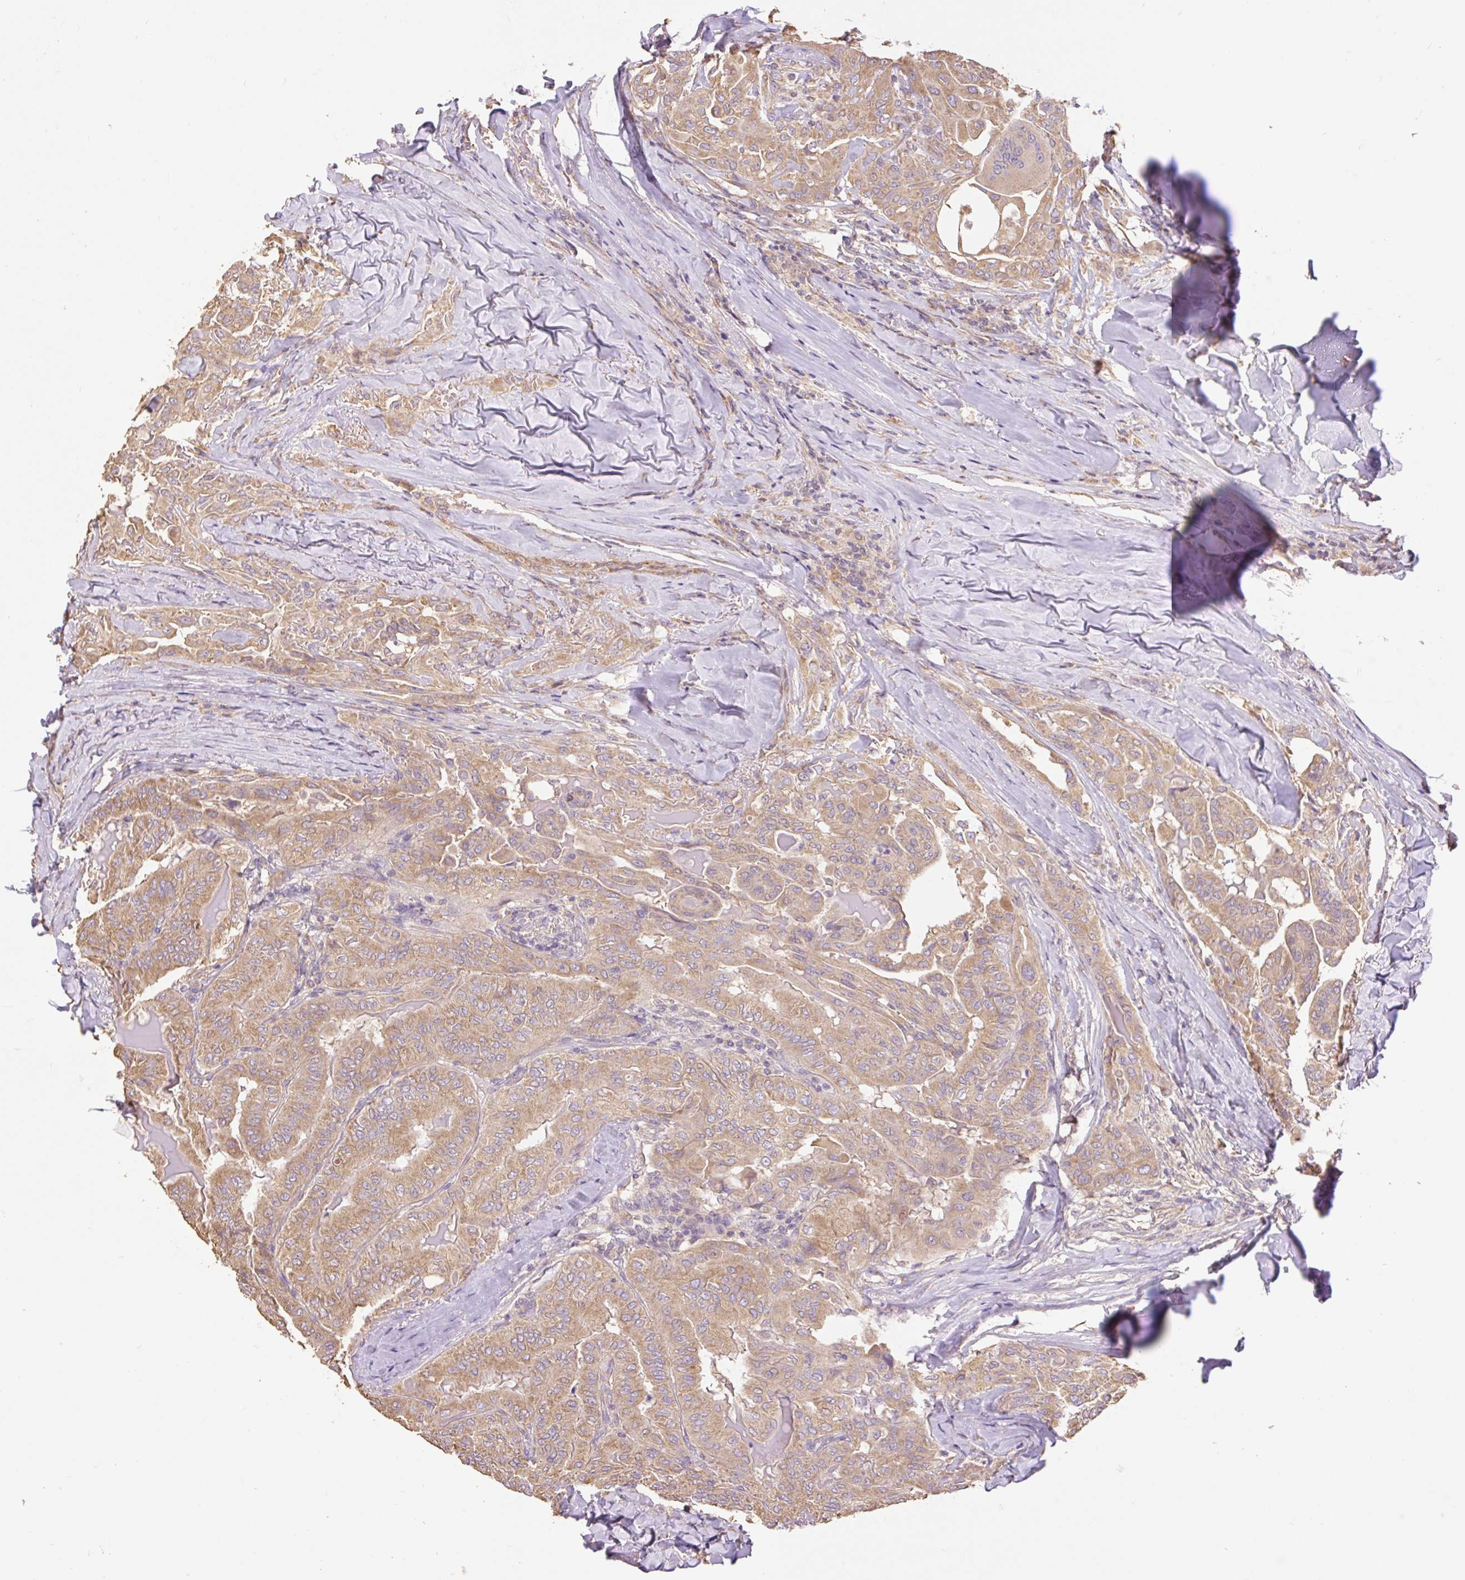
{"staining": {"intensity": "moderate", "quantity": ">75%", "location": "cytoplasmic/membranous"}, "tissue": "thyroid cancer", "cell_type": "Tumor cells", "image_type": "cancer", "snomed": [{"axis": "morphology", "description": "Papillary adenocarcinoma, NOS"}, {"axis": "topography", "description": "Thyroid gland"}], "caption": "High-magnification brightfield microscopy of thyroid papillary adenocarcinoma stained with DAB (brown) and counterstained with hematoxylin (blue). tumor cells exhibit moderate cytoplasmic/membranous staining is appreciated in approximately>75% of cells. Immunohistochemistry (ihc) stains the protein of interest in brown and the nuclei are stained blue.", "gene": "DESI1", "patient": {"sex": "female", "age": 68}}